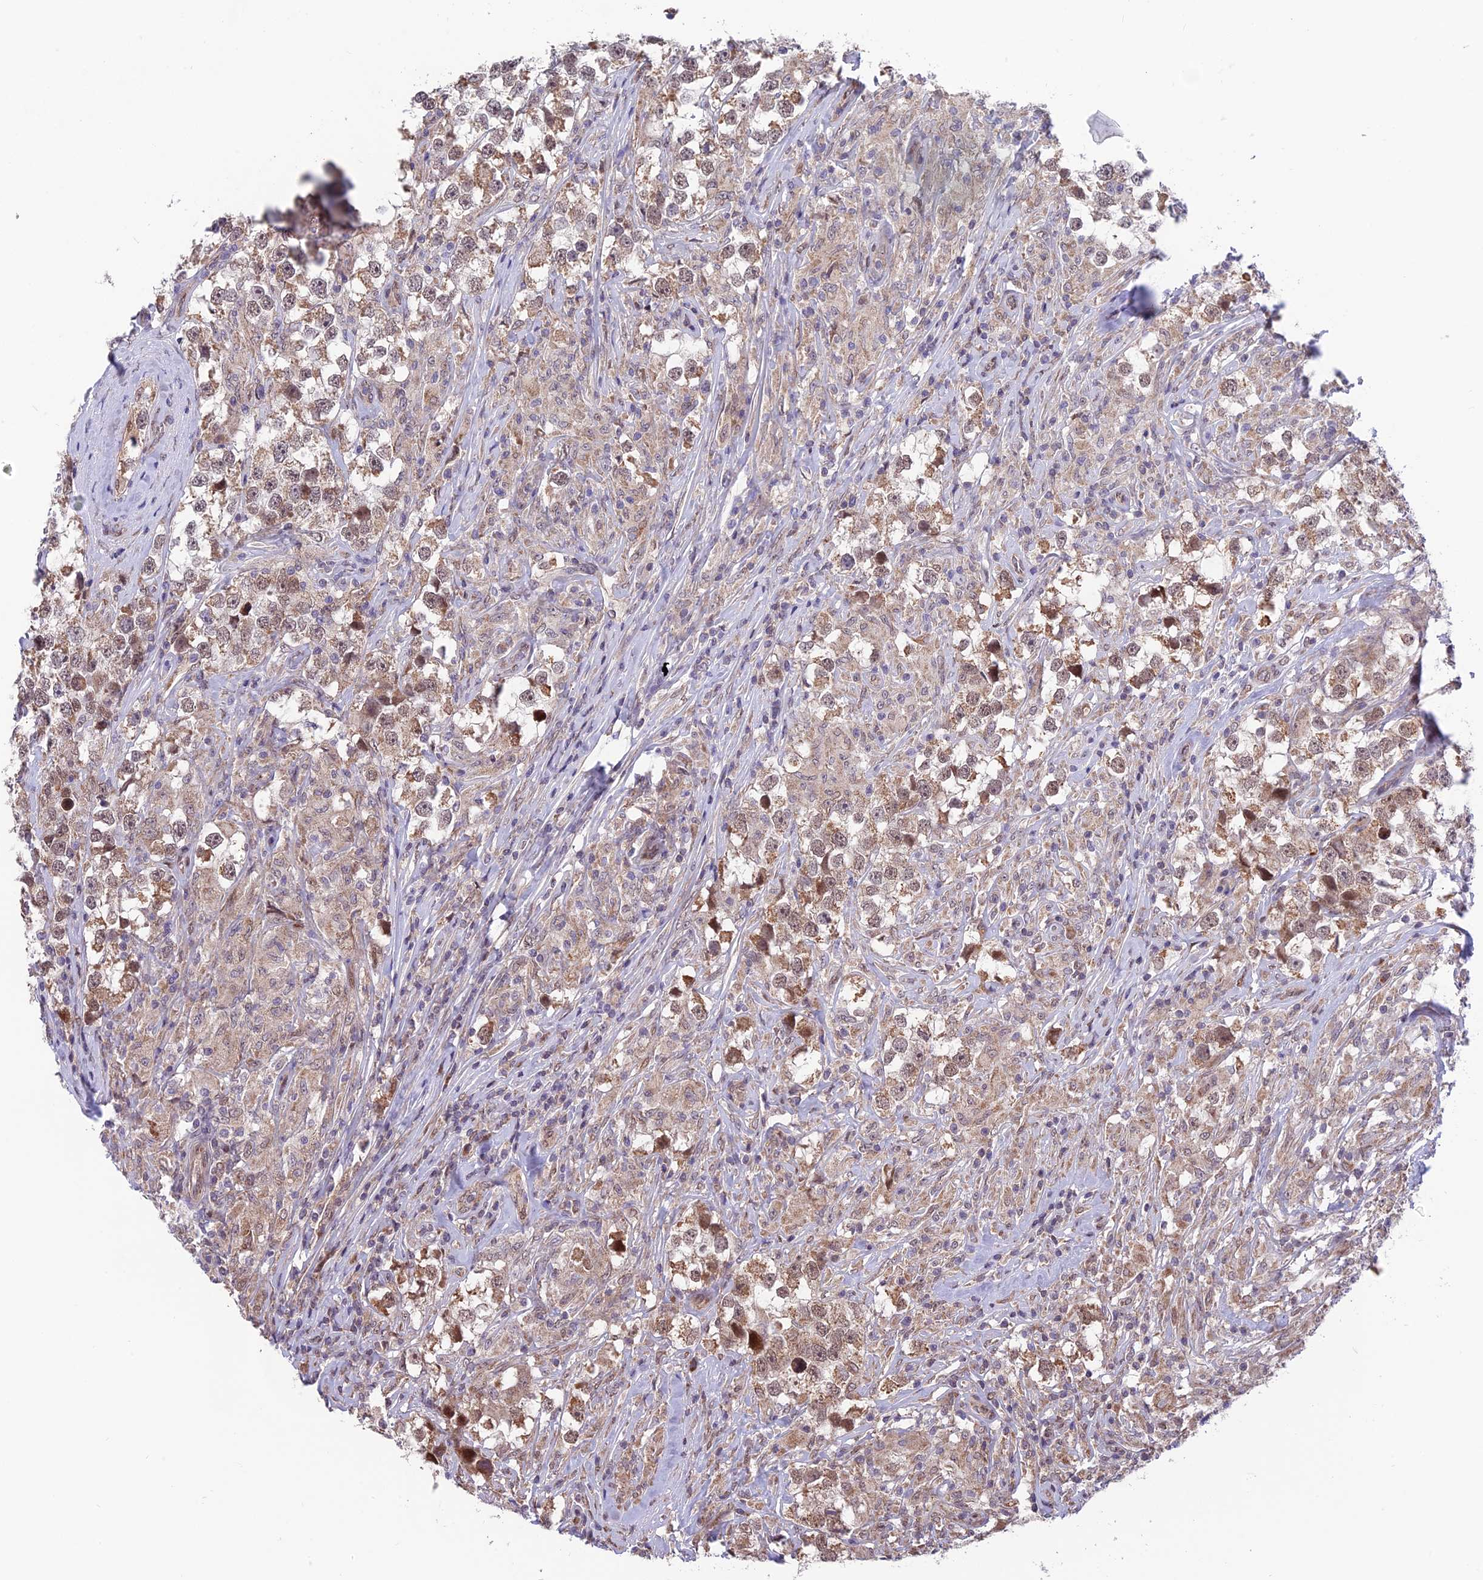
{"staining": {"intensity": "moderate", "quantity": ">75%", "location": "cytoplasmic/membranous,nuclear"}, "tissue": "testis cancer", "cell_type": "Tumor cells", "image_type": "cancer", "snomed": [{"axis": "morphology", "description": "Seminoma, NOS"}, {"axis": "topography", "description": "Testis"}], "caption": "DAB immunohistochemical staining of human testis cancer (seminoma) shows moderate cytoplasmic/membranous and nuclear protein positivity in about >75% of tumor cells.", "gene": "CYP2R1", "patient": {"sex": "male", "age": 46}}